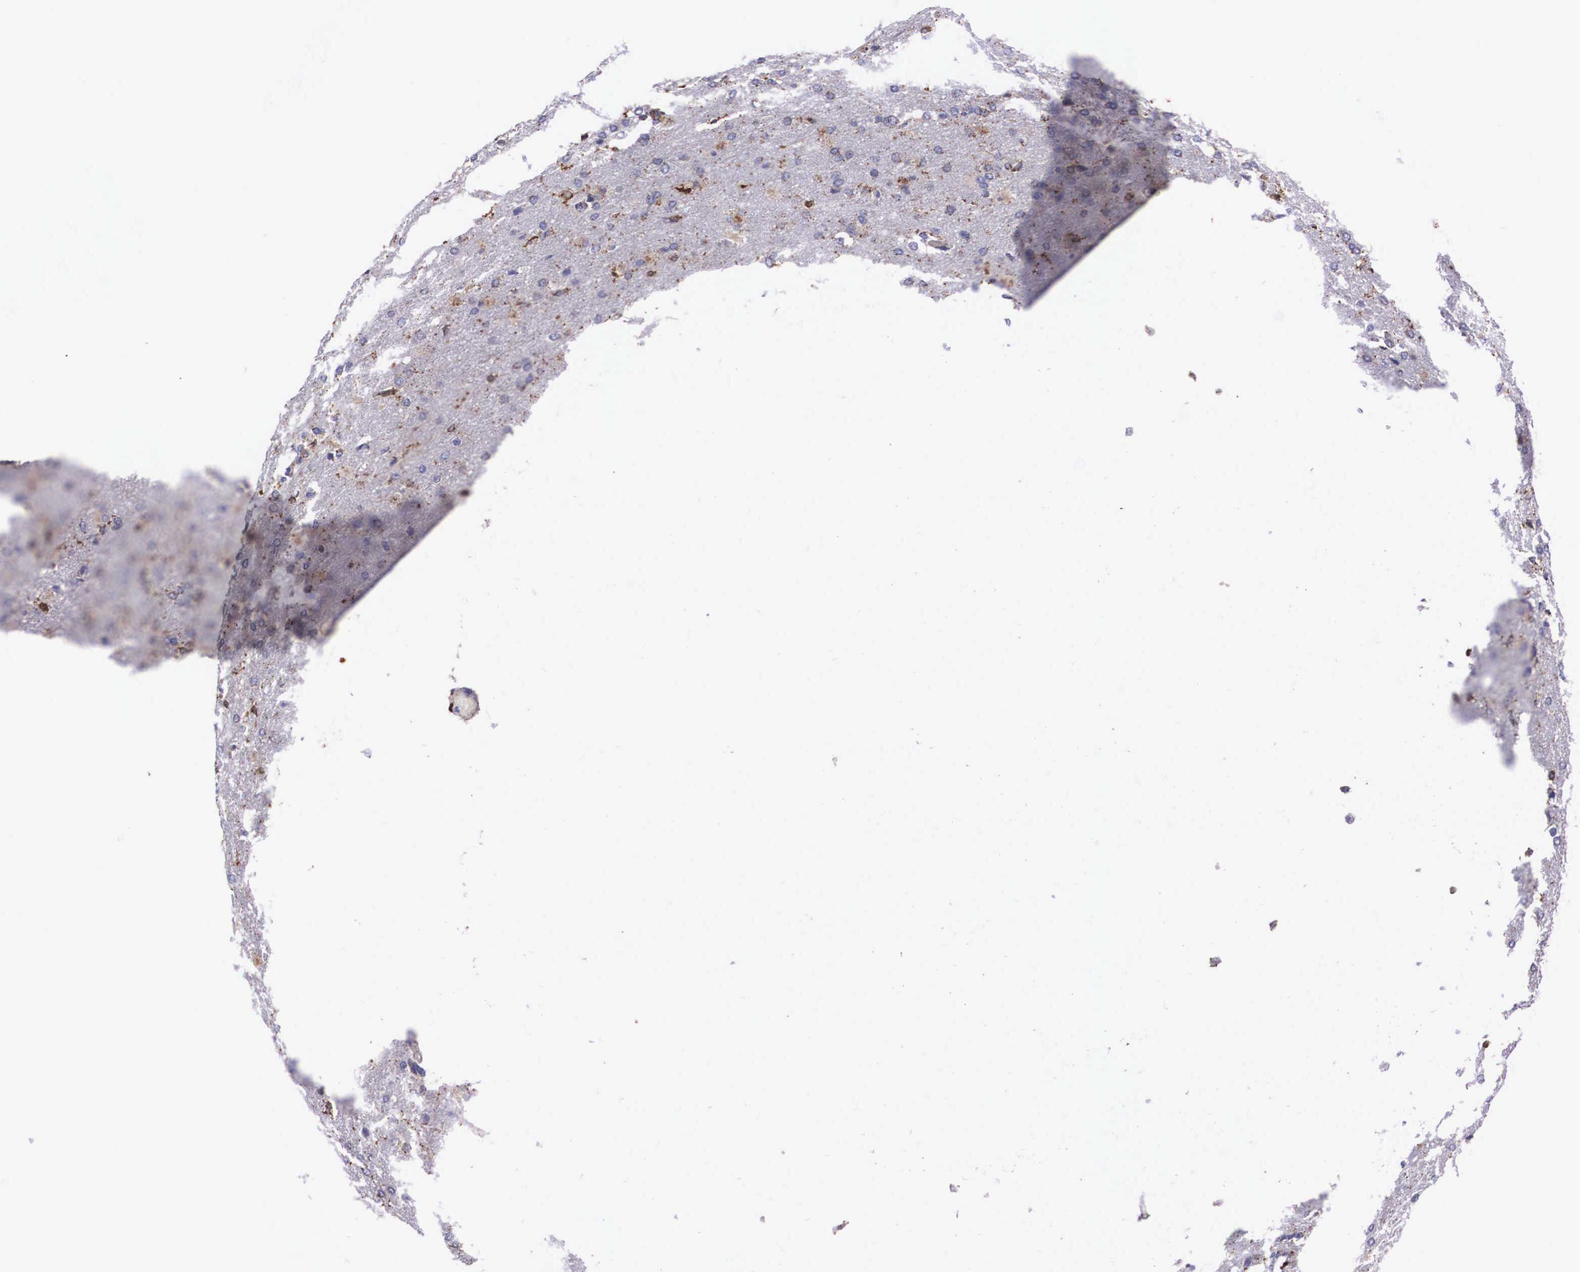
{"staining": {"intensity": "weak", "quantity": "<25%", "location": "cytoplasmic/membranous"}, "tissue": "glioma", "cell_type": "Tumor cells", "image_type": "cancer", "snomed": [{"axis": "morphology", "description": "Glioma, malignant, High grade"}, {"axis": "topography", "description": "Brain"}], "caption": "The histopathology image reveals no staining of tumor cells in malignant glioma (high-grade).", "gene": "NAGA", "patient": {"sex": "male", "age": 68}}